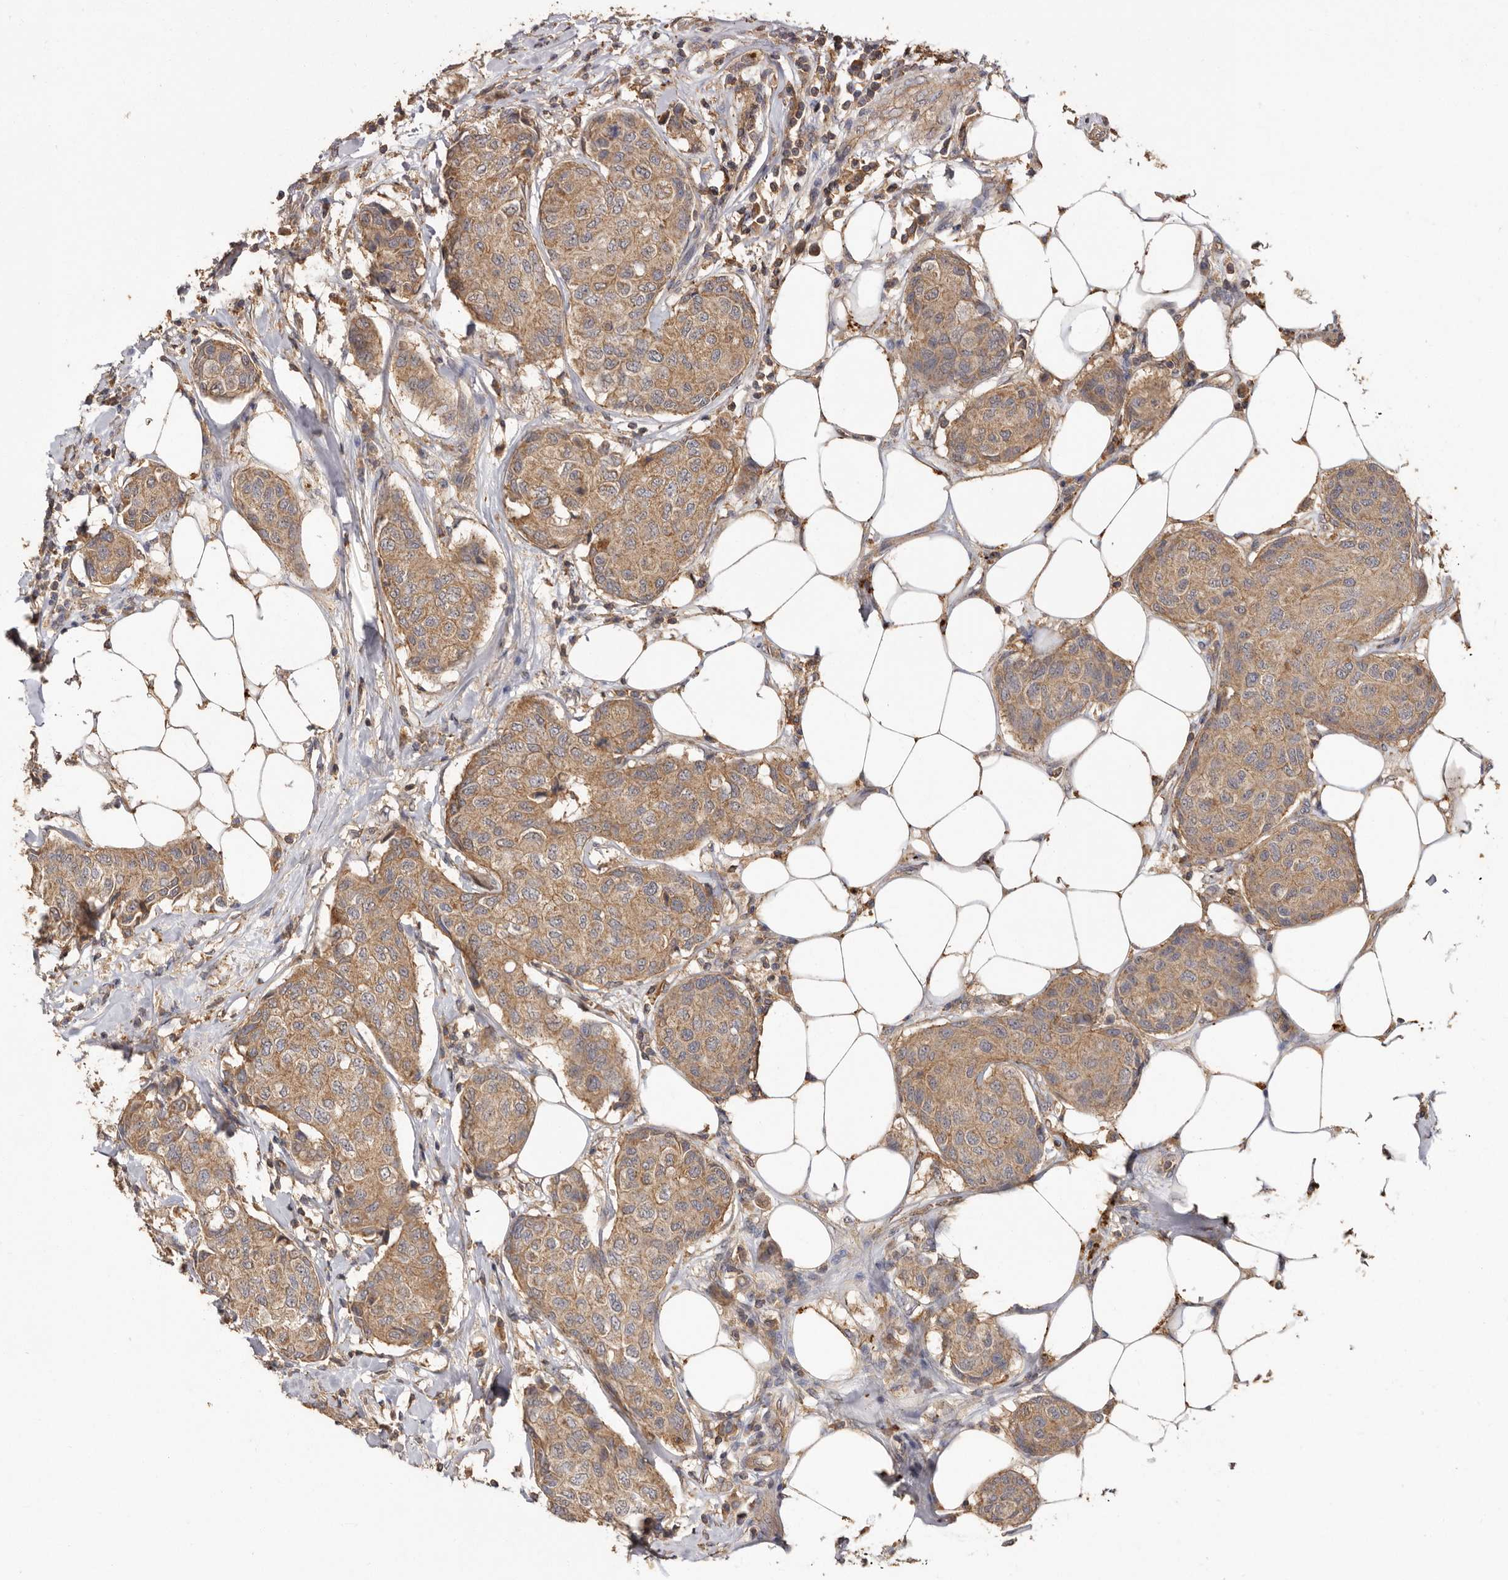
{"staining": {"intensity": "moderate", "quantity": ">75%", "location": "cytoplasmic/membranous"}, "tissue": "breast cancer", "cell_type": "Tumor cells", "image_type": "cancer", "snomed": [{"axis": "morphology", "description": "Duct carcinoma"}, {"axis": "topography", "description": "Breast"}], "caption": "The micrograph exhibits a brown stain indicating the presence of a protein in the cytoplasmic/membranous of tumor cells in infiltrating ductal carcinoma (breast).", "gene": "RWDD1", "patient": {"sex": "female", "age": 80}}